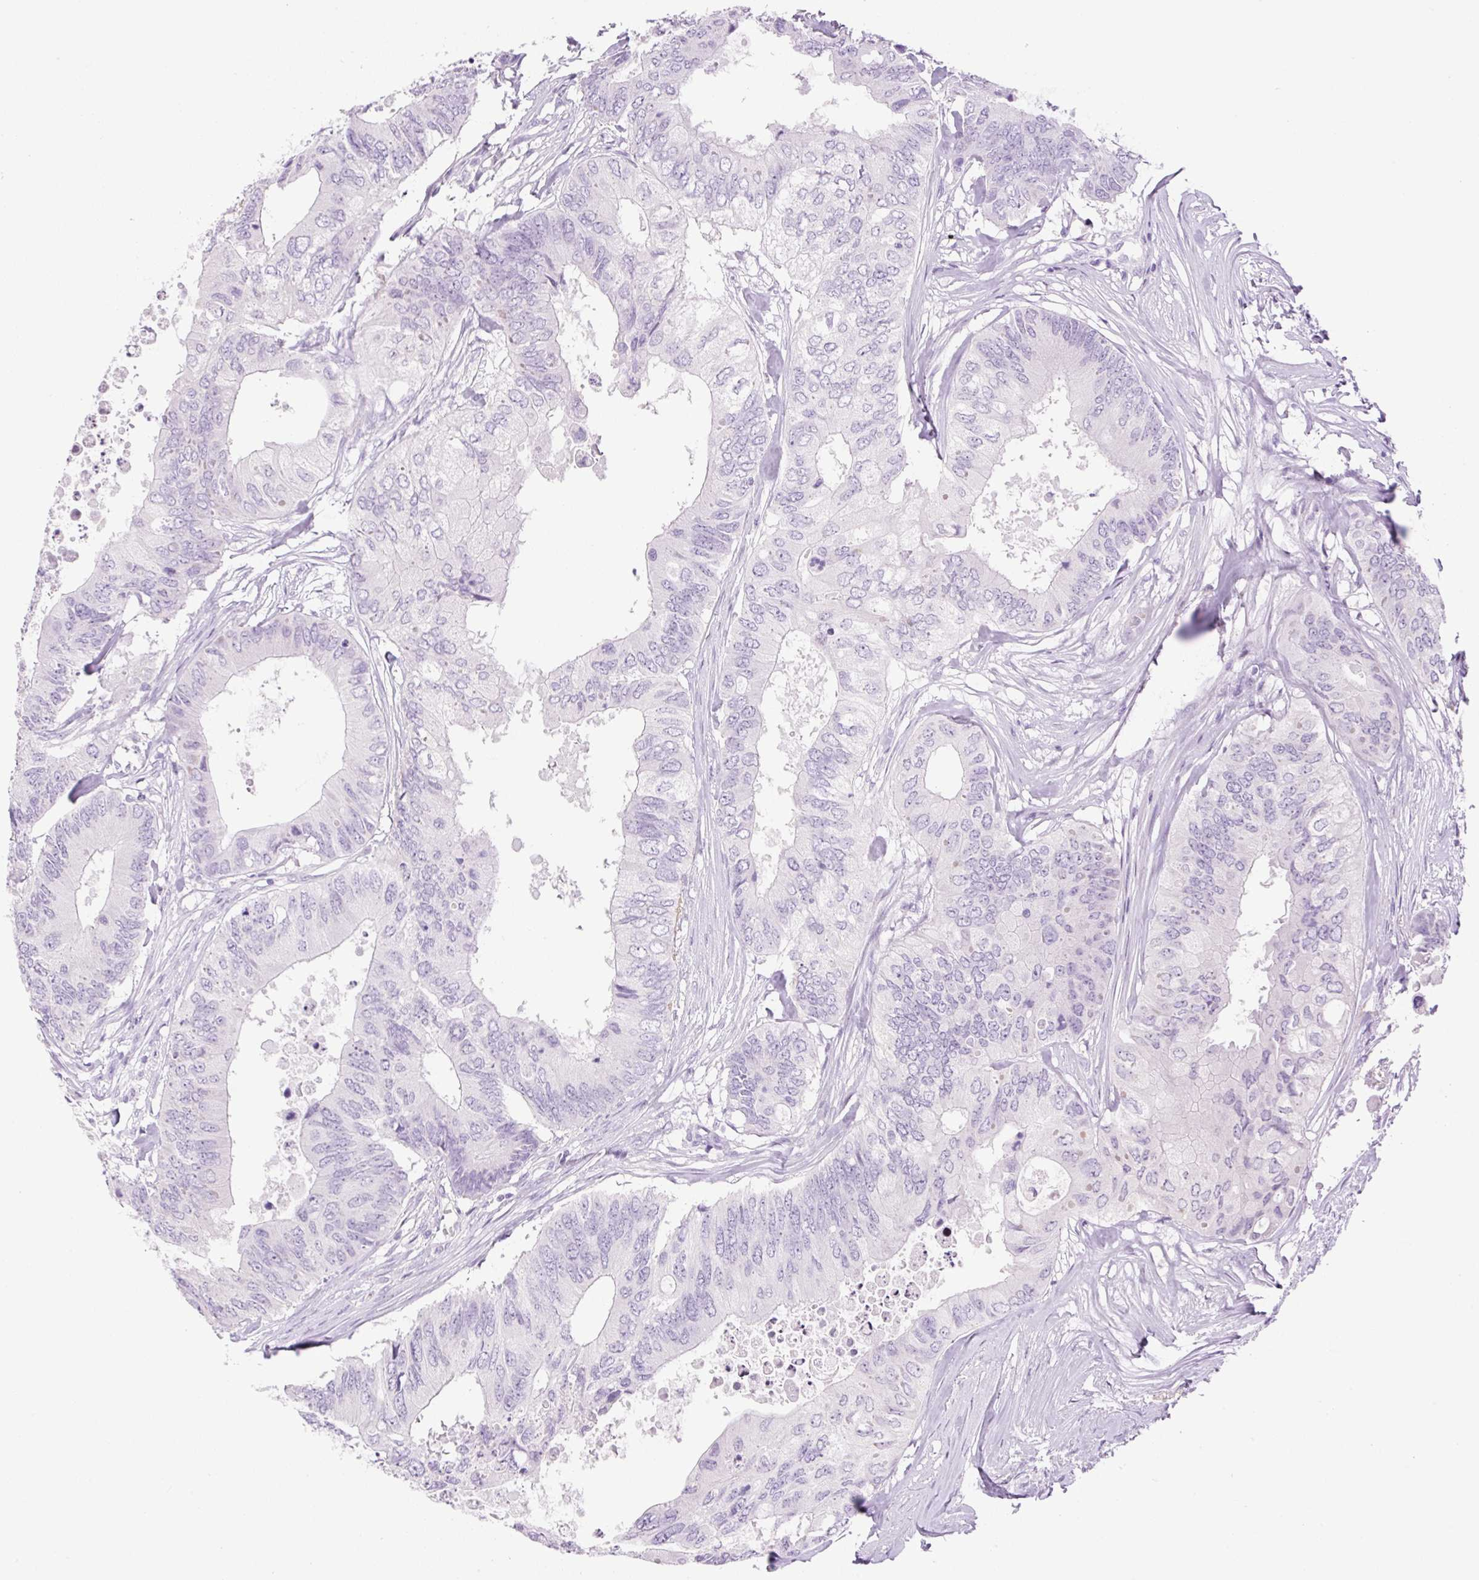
{"staining": {"intensity": "negative", "quantity": "none", "location": "none"}, "tissue": "colorectal cancer", "cell_type": "Tumor cells", "image_type": "cancer", "snomed": [{"axis": "morphology", "description": "Adenocarcinoma, NOS"}, {"axis": "topography", "description": "Colon"}], "caption": "Colorectal adenocarcinoma was stained to show a protein in brown. There is no significant expression in tumor cells.", "gene": "SP140L", "patient": {"sex": "male", "age": 71}}